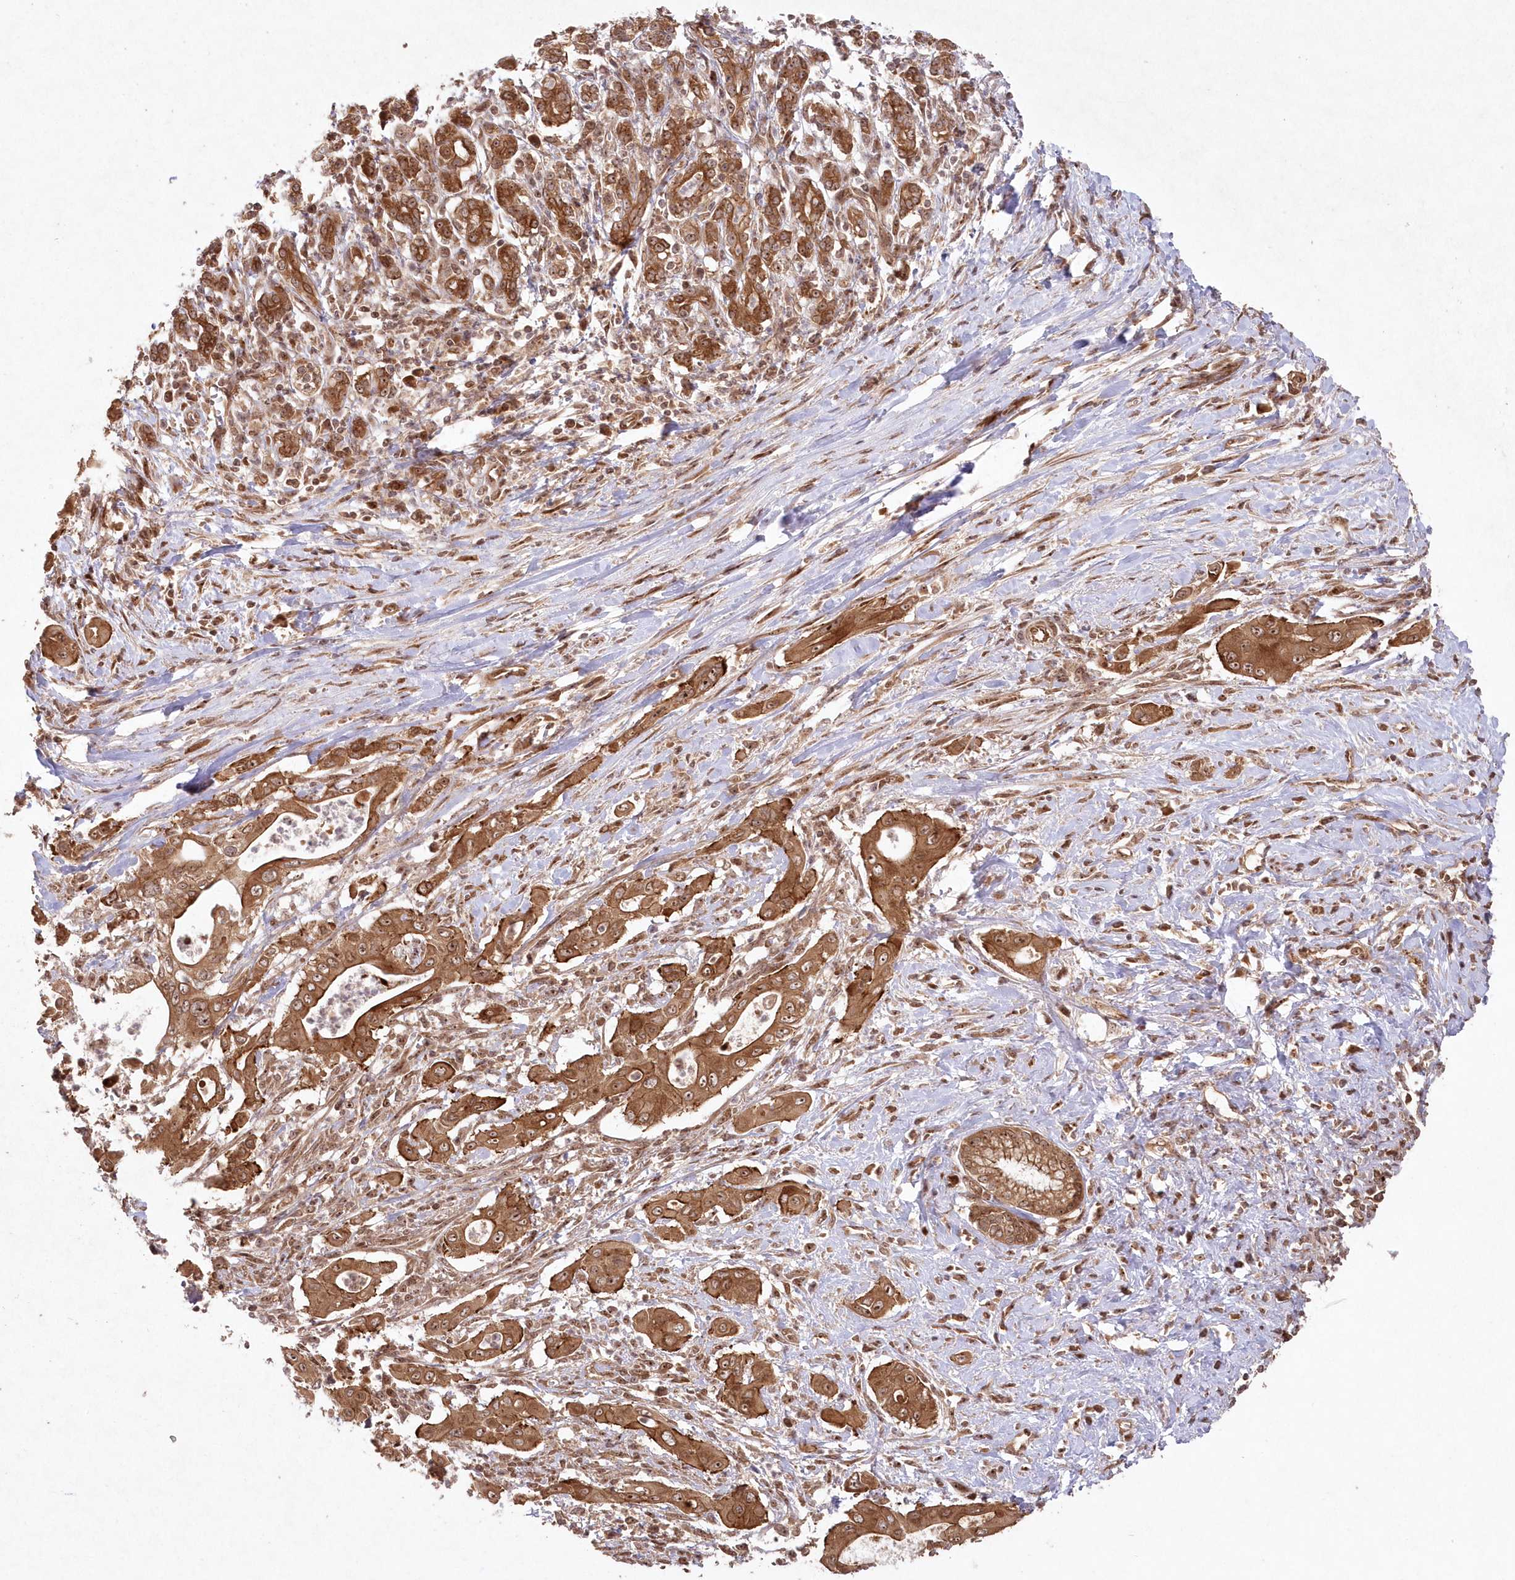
{"staining": {"intensity": "moderate", "quantity": ">75%", "location": "cytoplasmic/membranous,nuclear"}, "tissue": "pancreatic cancer", "cell_type": "Tumor cells", "image_type": "cancer", "snomed": [{"axis": "morphology", "description": "Adenocarcinoma, NOS"}, {"axis": "topography", "description": "Pancreas"}], "caption": "Protein staining exhibits moderate cytoplasmic/membranous and nuclear expression in about >75% of tumor cells in pancreatic adenocarcinoma.", "gene": "SERINC1", "patient": {"sex": "male", "age": 58}}